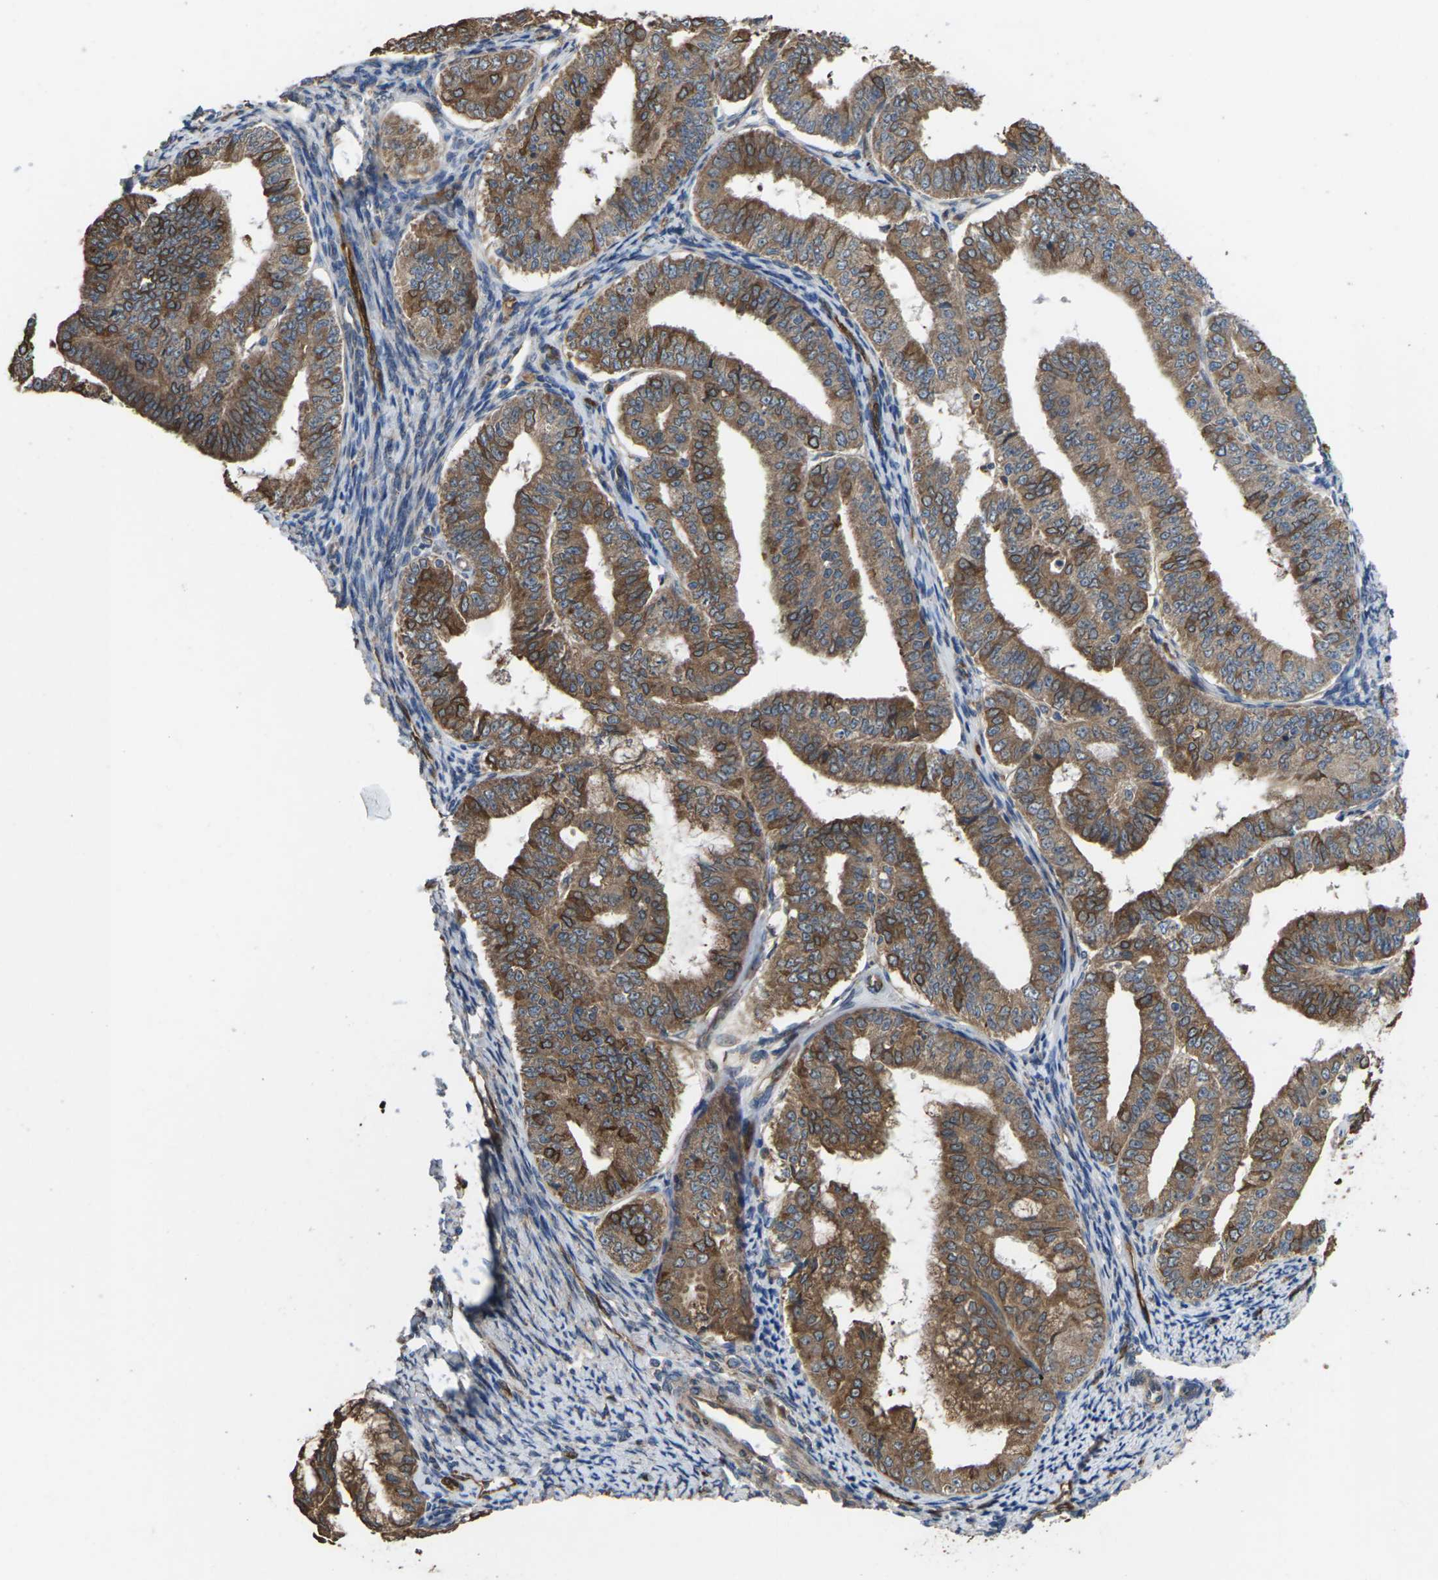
{"staining": {"intensity": "moderate", "quantity": ">75%", "location": "cytoplasmic/membranous"}, "tissue": "endometrial cancer", "cell_type": "Tumor cells", "image_type": "cancer", "snomed": [{"axis": "morphology", "description": "Adenocarcinoma, NOS"}, {"axis": "topography", "description": "Endometrium"}], "caption": "High-magnification brightfield microscopy of endometrial cancer stained with DAB (3,3'-diaminobenzidine) (brown) and counterstained with hematoxylin (blue). tumor cells exhibit moderate cytoplasmic/membranous expression is present in about>75% of cells. The staining was performed using DAB (3,3'-diaminobenzidine) to visualize the protein expression in brown, while the nuclei were stained in blue with hematoxylin (Magnification: 20x).", "gene": "TIAM1", "patient": {"sex": "female", "age": 63}}